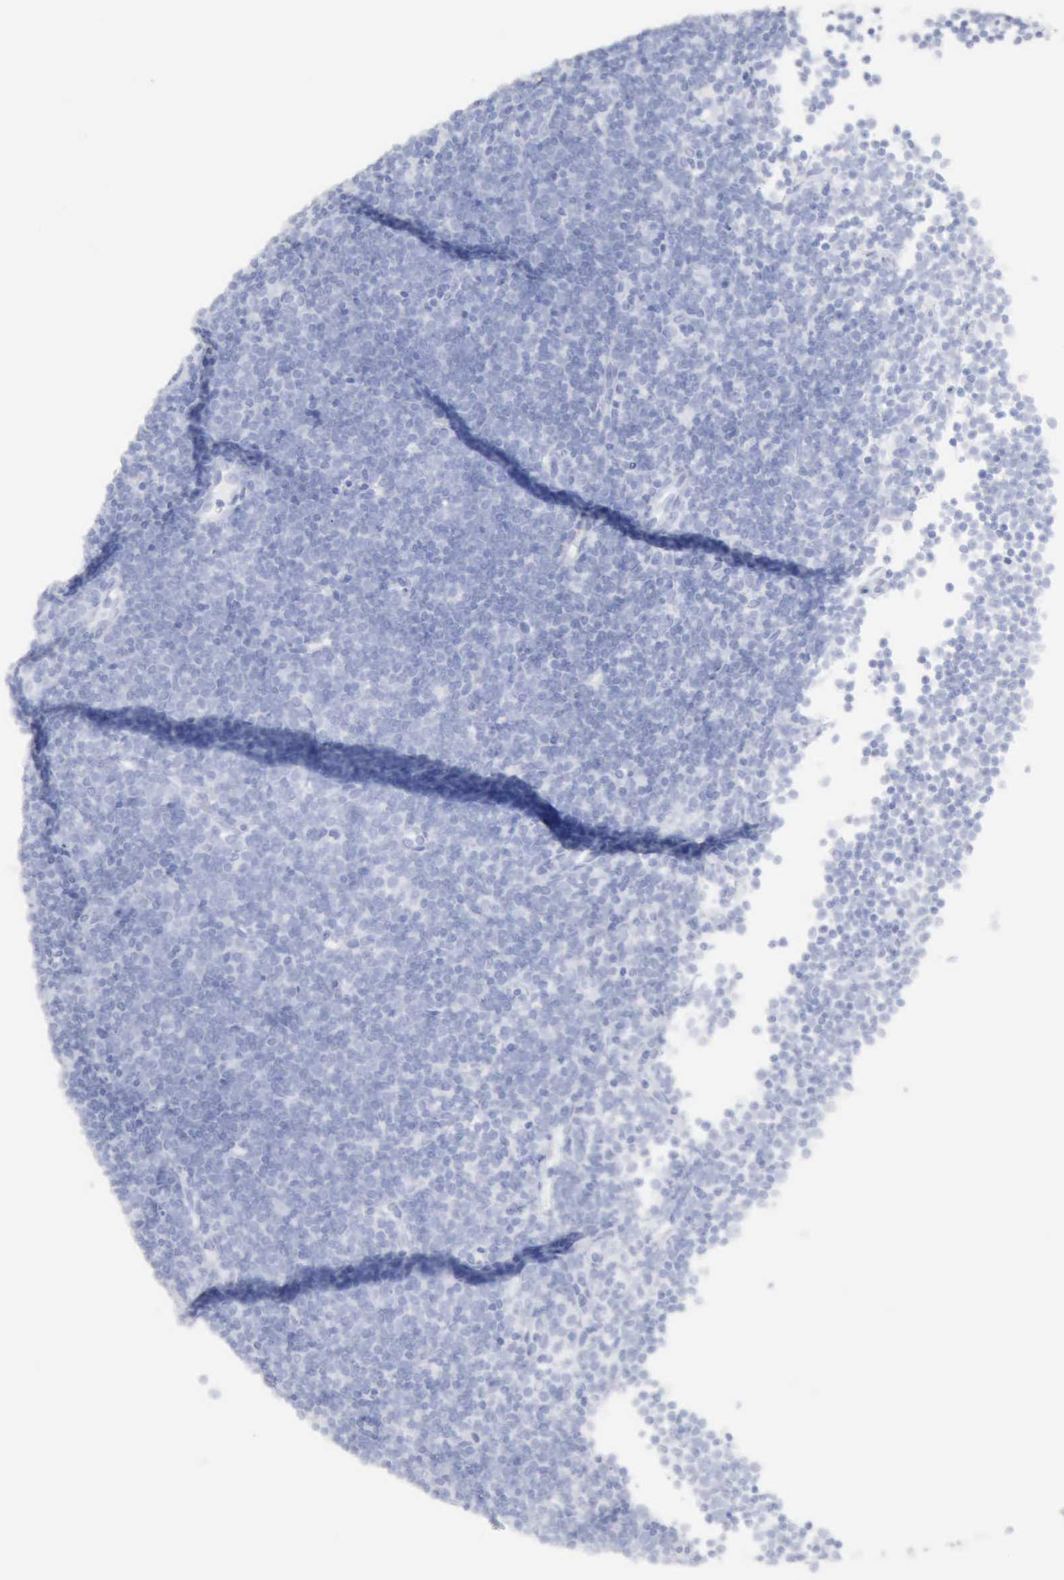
{"staining": {"intensity": "negative", "quantity": "none", "location": "none"}, "tissue": "lymphoma", "cell_type": "Tumor cells", "image_type": "cancer", "snomed": [{"axis": "morphology", "description": "Malignant lymphoma, non-Hodgkin's type, Low grade"}, {"axis": "topography", "description": "Lymph node"}], "caption": "The histopathology image shows no significant expression in tumor cells of lymphoma.", "gene": "CMA1", "patient": {"sex": "male", "age": 57}}